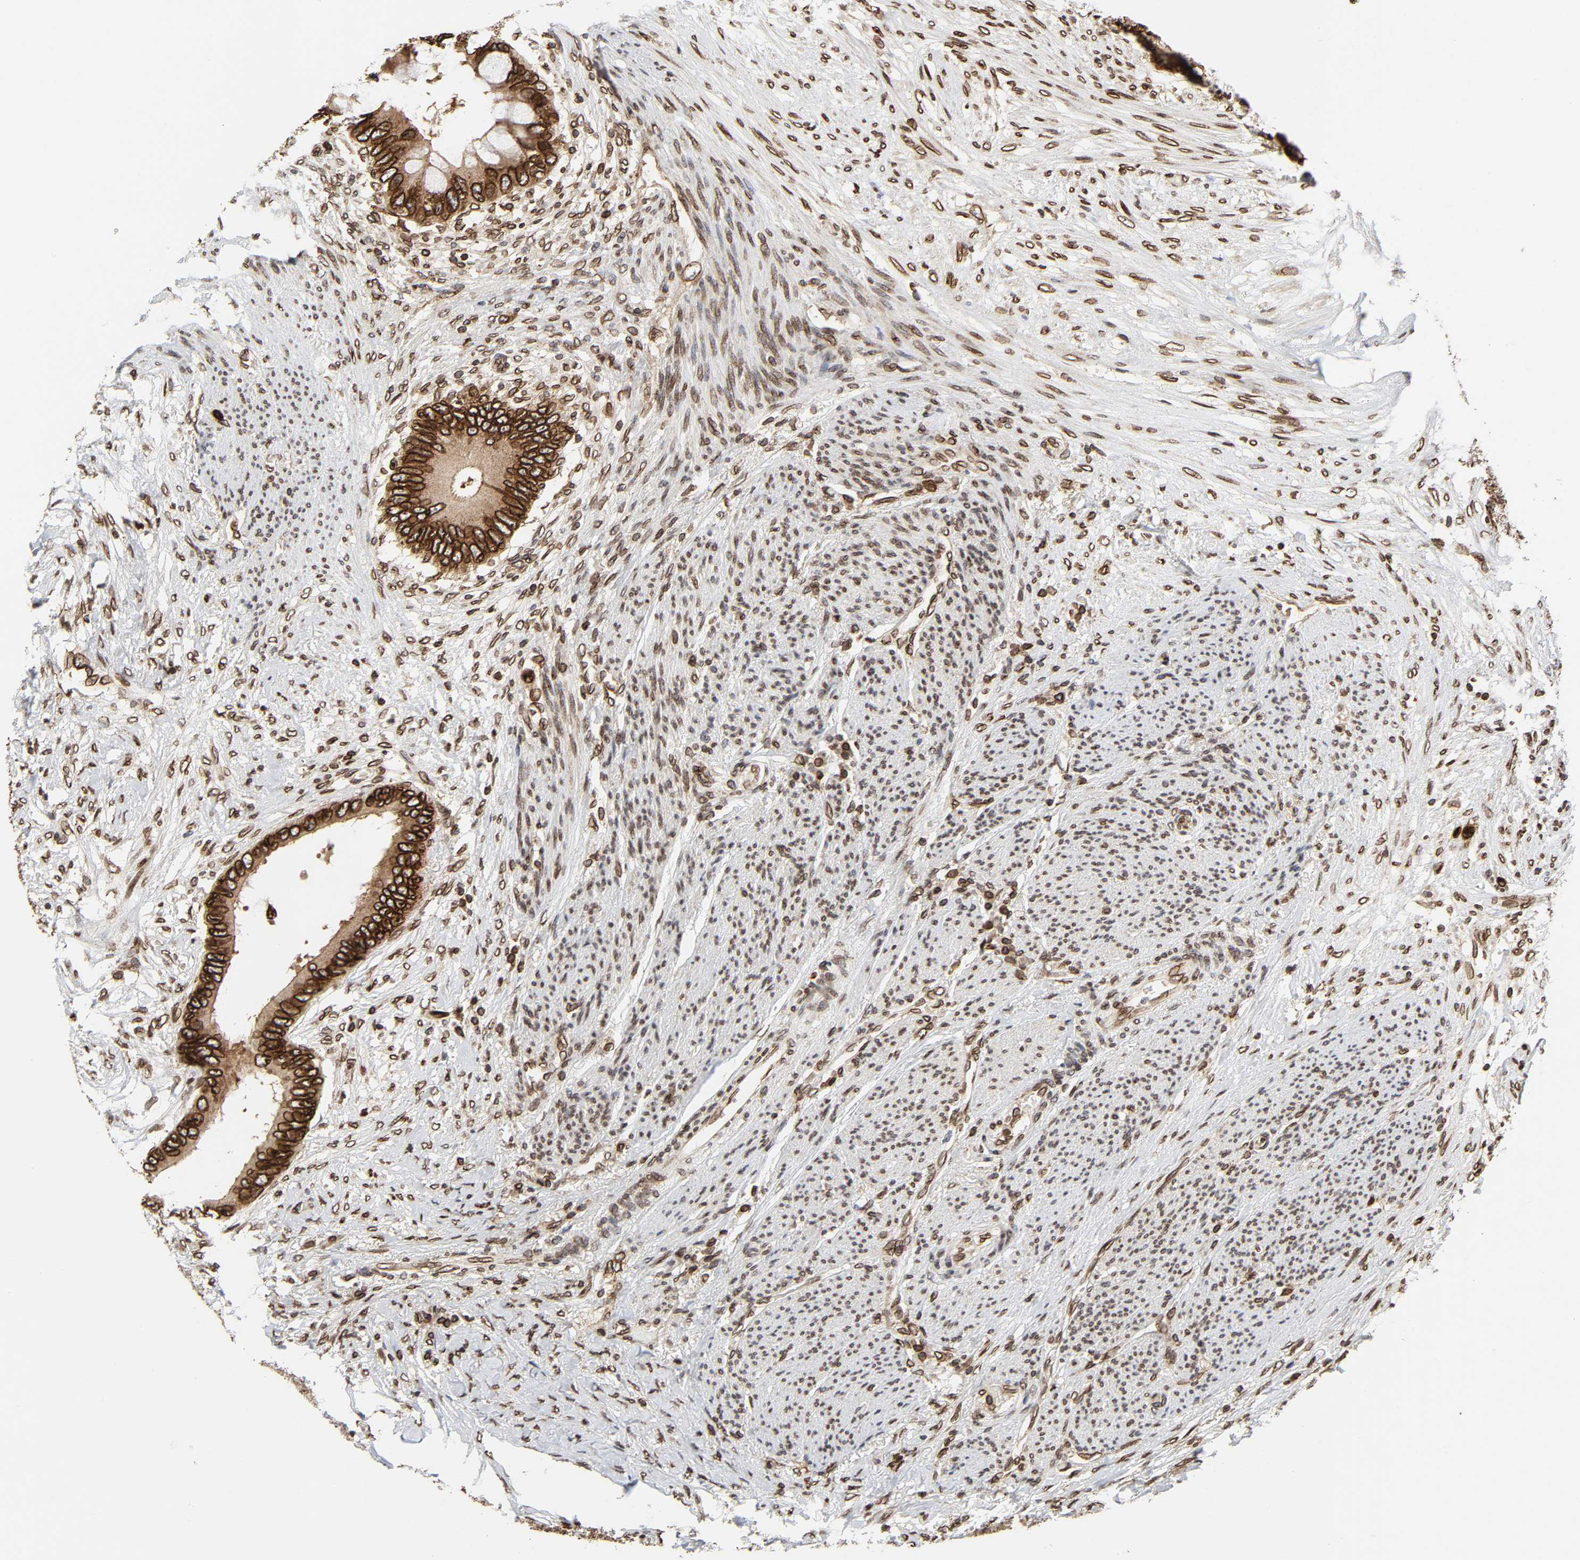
{"staining": {"intensity": "strong", "quantity": ">75%", "location": "cytoplasmic/membranous,nuclear"}, "tissue": "colorectal cancer", "cell_type": "Tumor cells", "image_type": "cancer", "snomed": [{"axis": "morphology", "description": "Normal tissue, NOS"}, {"axis": "morphology", "description": "Adenocarcinoma, NOS"}, {"axis": "topography", "description": "Rectum"}, {"axis": "topography", "description": "Peripheral nerve tissue"}], "caption": "Protein staining of adenocarcinoma (colorectal) tissue exhibits strong cytoplasmic/membranous and nuclear positivity in approximately >75% of tumor cells.", "gene": "RANGAP1", "patient": {"sex": "female", "age": 77}}